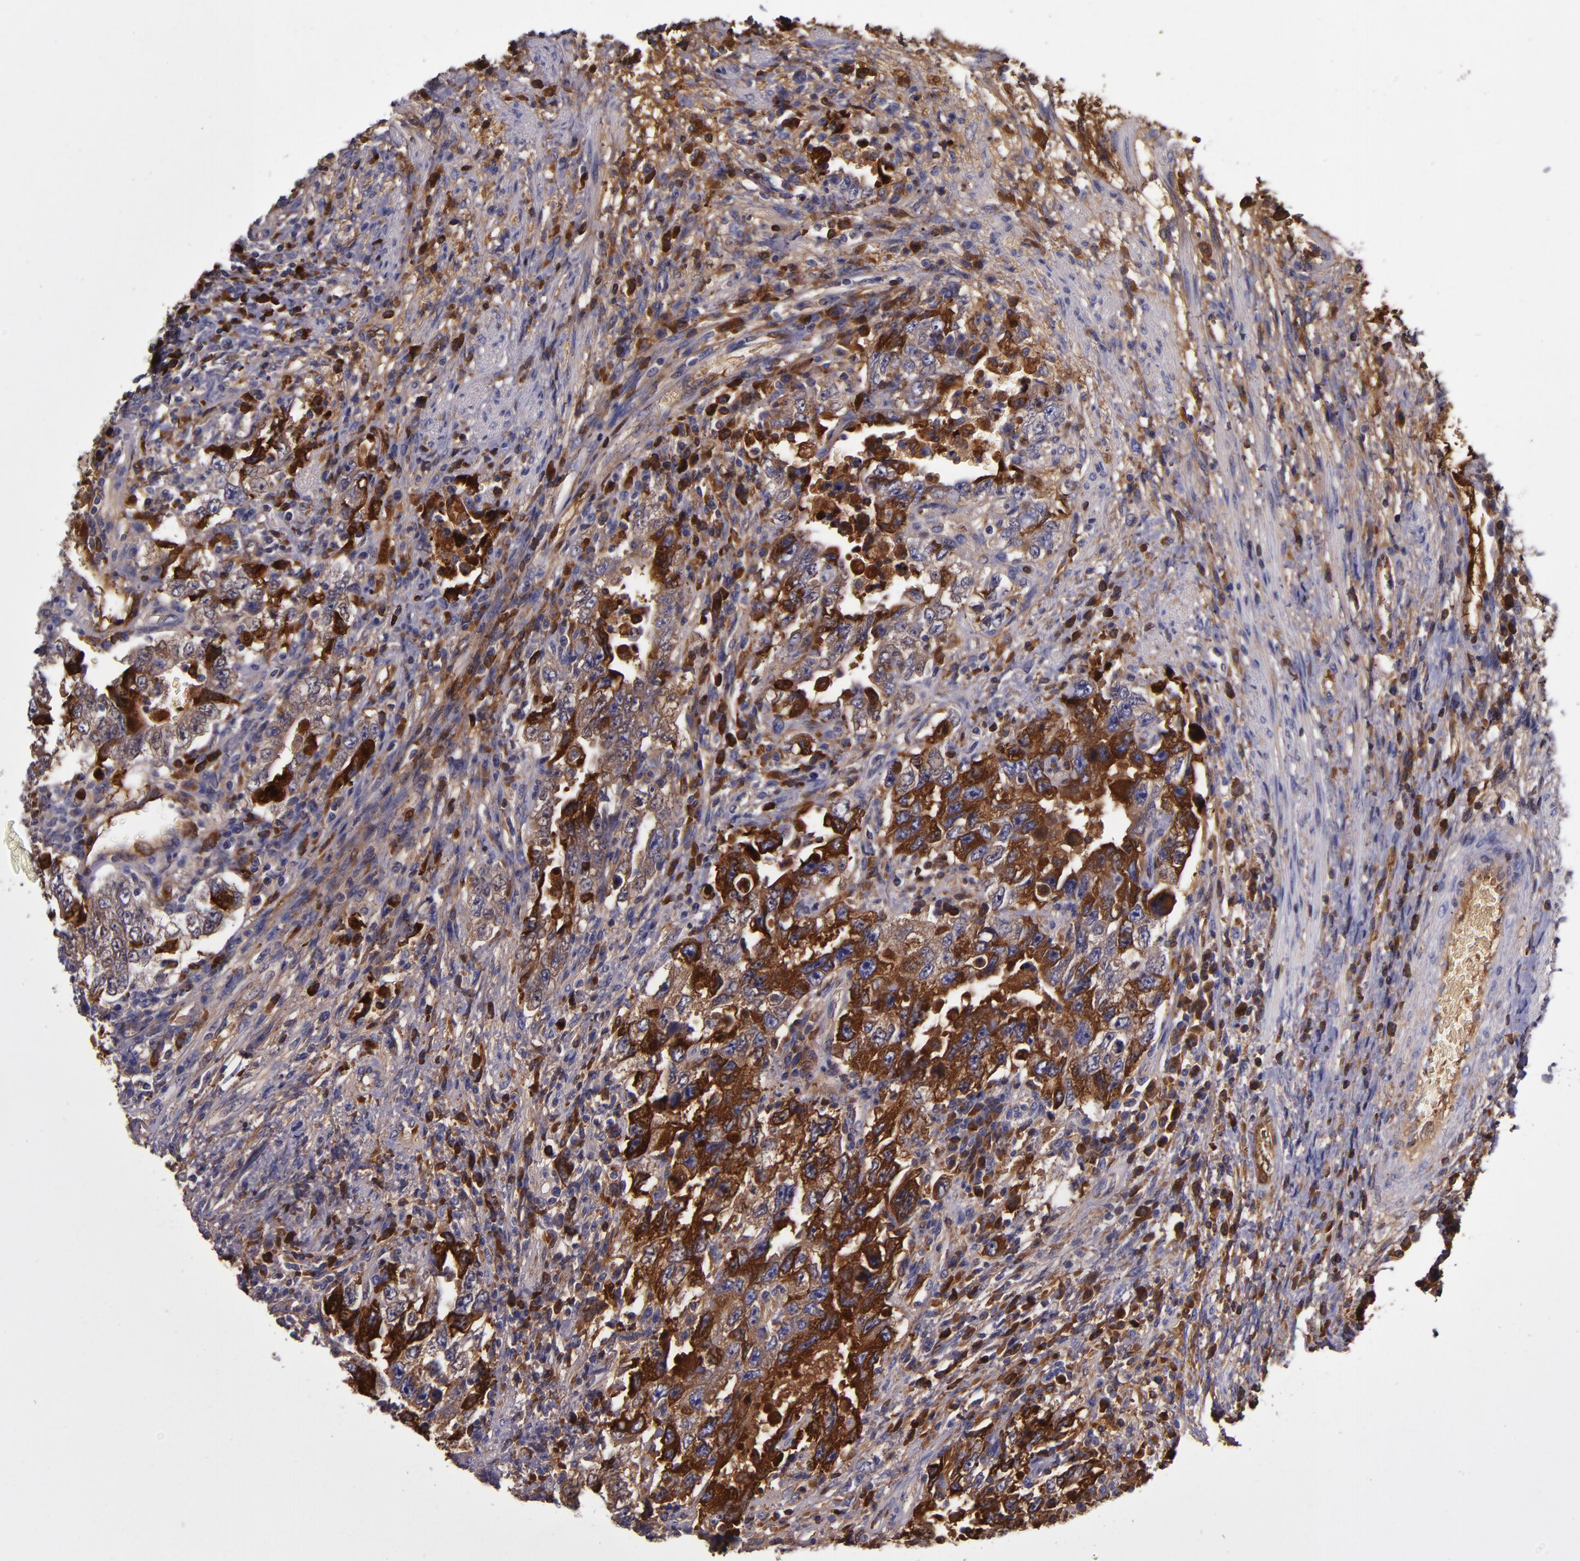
{"staining": {"intensity": "moderate", "quantity": "25%-75%", "location": "cytoplasmic/membranous"}, "tissue": "testis cancer", "cell_type": "Tumor cells", "image_type": "cancer", "snomed": [{"axis": "morphology", "description": "Carcinoma, Embryonal, NOS"}, {"axis": "topography", "description": "Testis"}], "caption": "Moderate cytoplasmic/membranous protein staining is present in about 25%-75% of tumor cells in testis cancer (embryonal carcinoma).", "gene": "CLEC3B", "patient": {"sex": "male", "age": 26}}